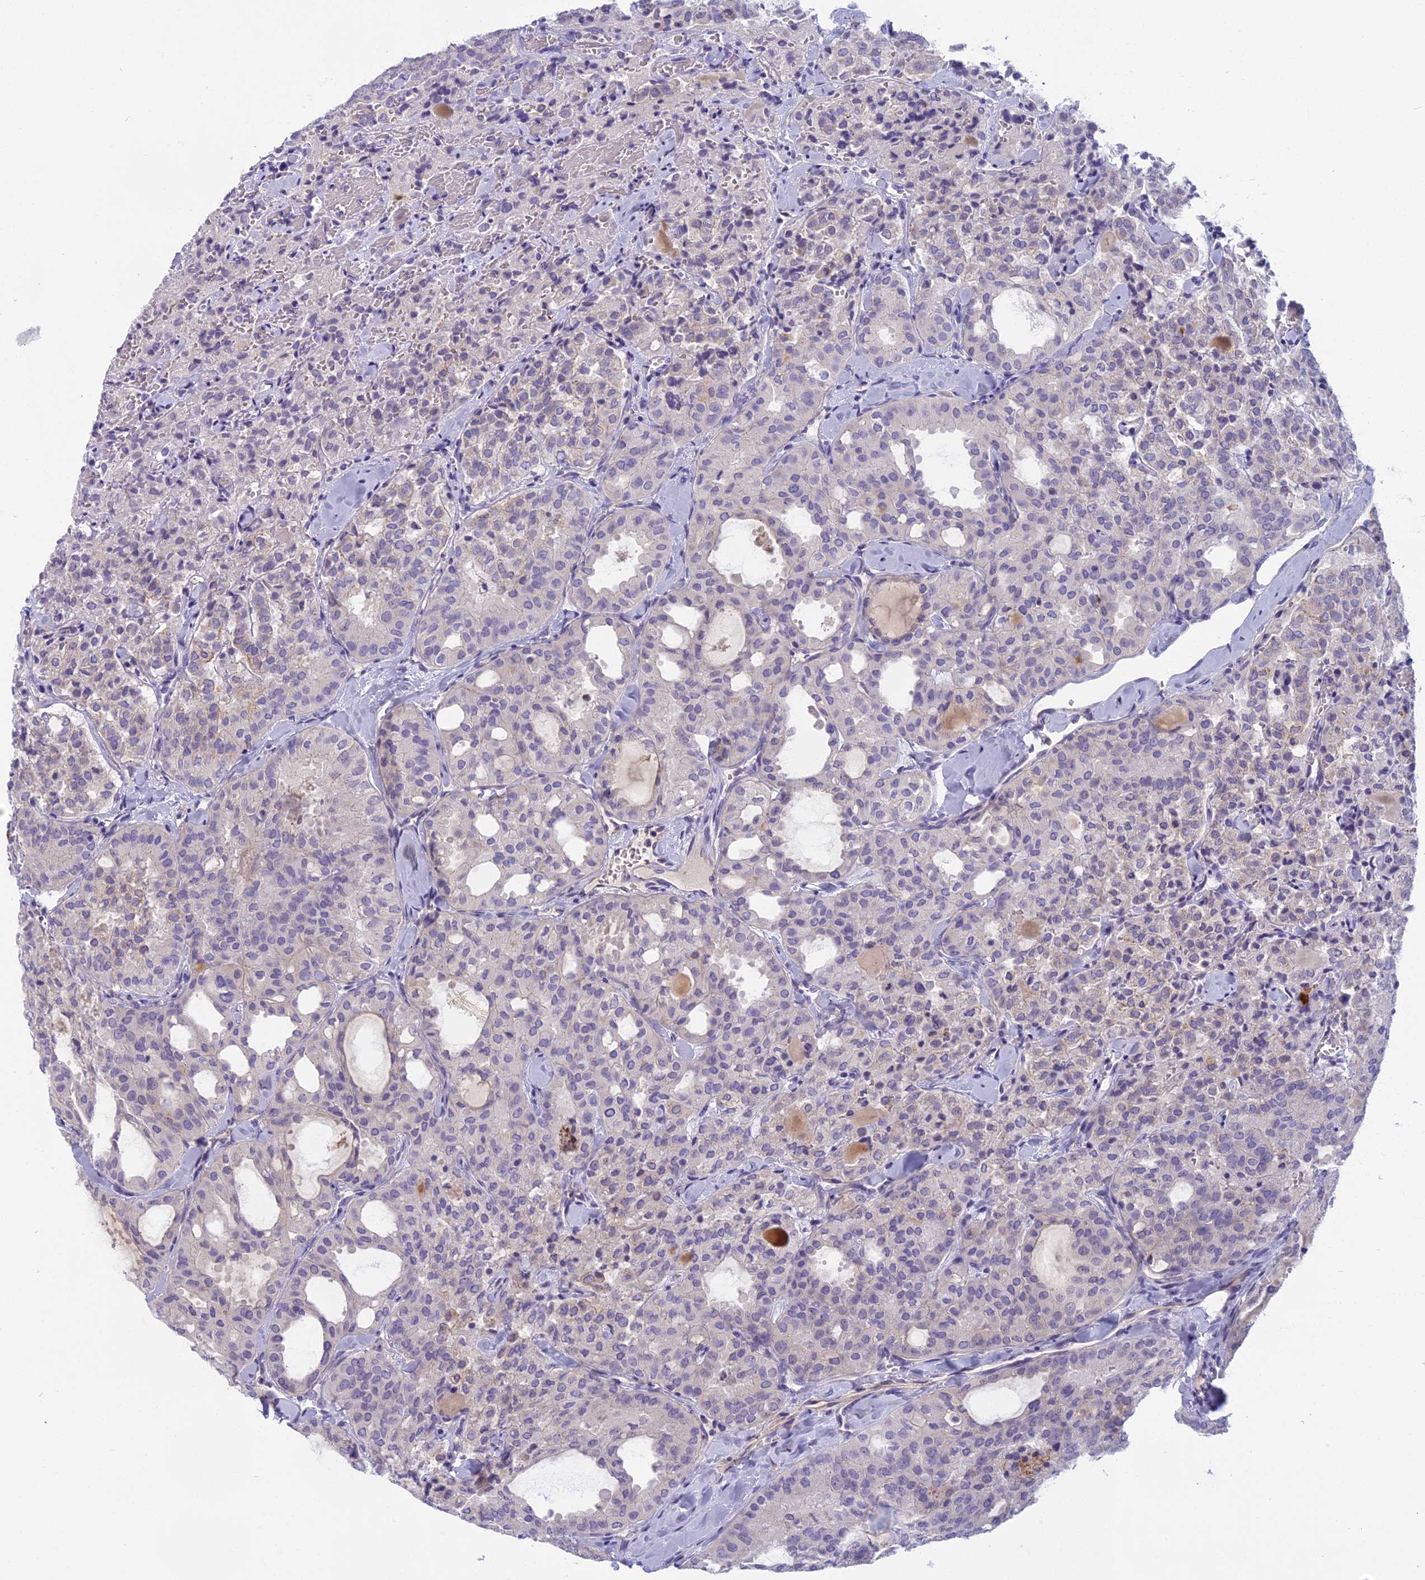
{"staining": {"intensity": "negative", "quantity": "none", "location": "none"}, "tissue": "thyroid cancer", "cell_type": "Tumor cells", "image_type": "cancer", "snomed": [{"axis": "morphology", "description": "Follicular adenoma carcinoma, NOS"}, {"axis": "topography", "description": "Thyroid gland"}], "caption": "This histopathology image is of thyroid follicular adenoma carcinoma stained with immunohistochemistry to label a protein in brown with the nuclei are counter-stained blue. There is no positivity in tumor cells. (DAB IHC, high magnification).", "gene": "SEMA7A", "patient": {"sex": "male", "age": 75}}